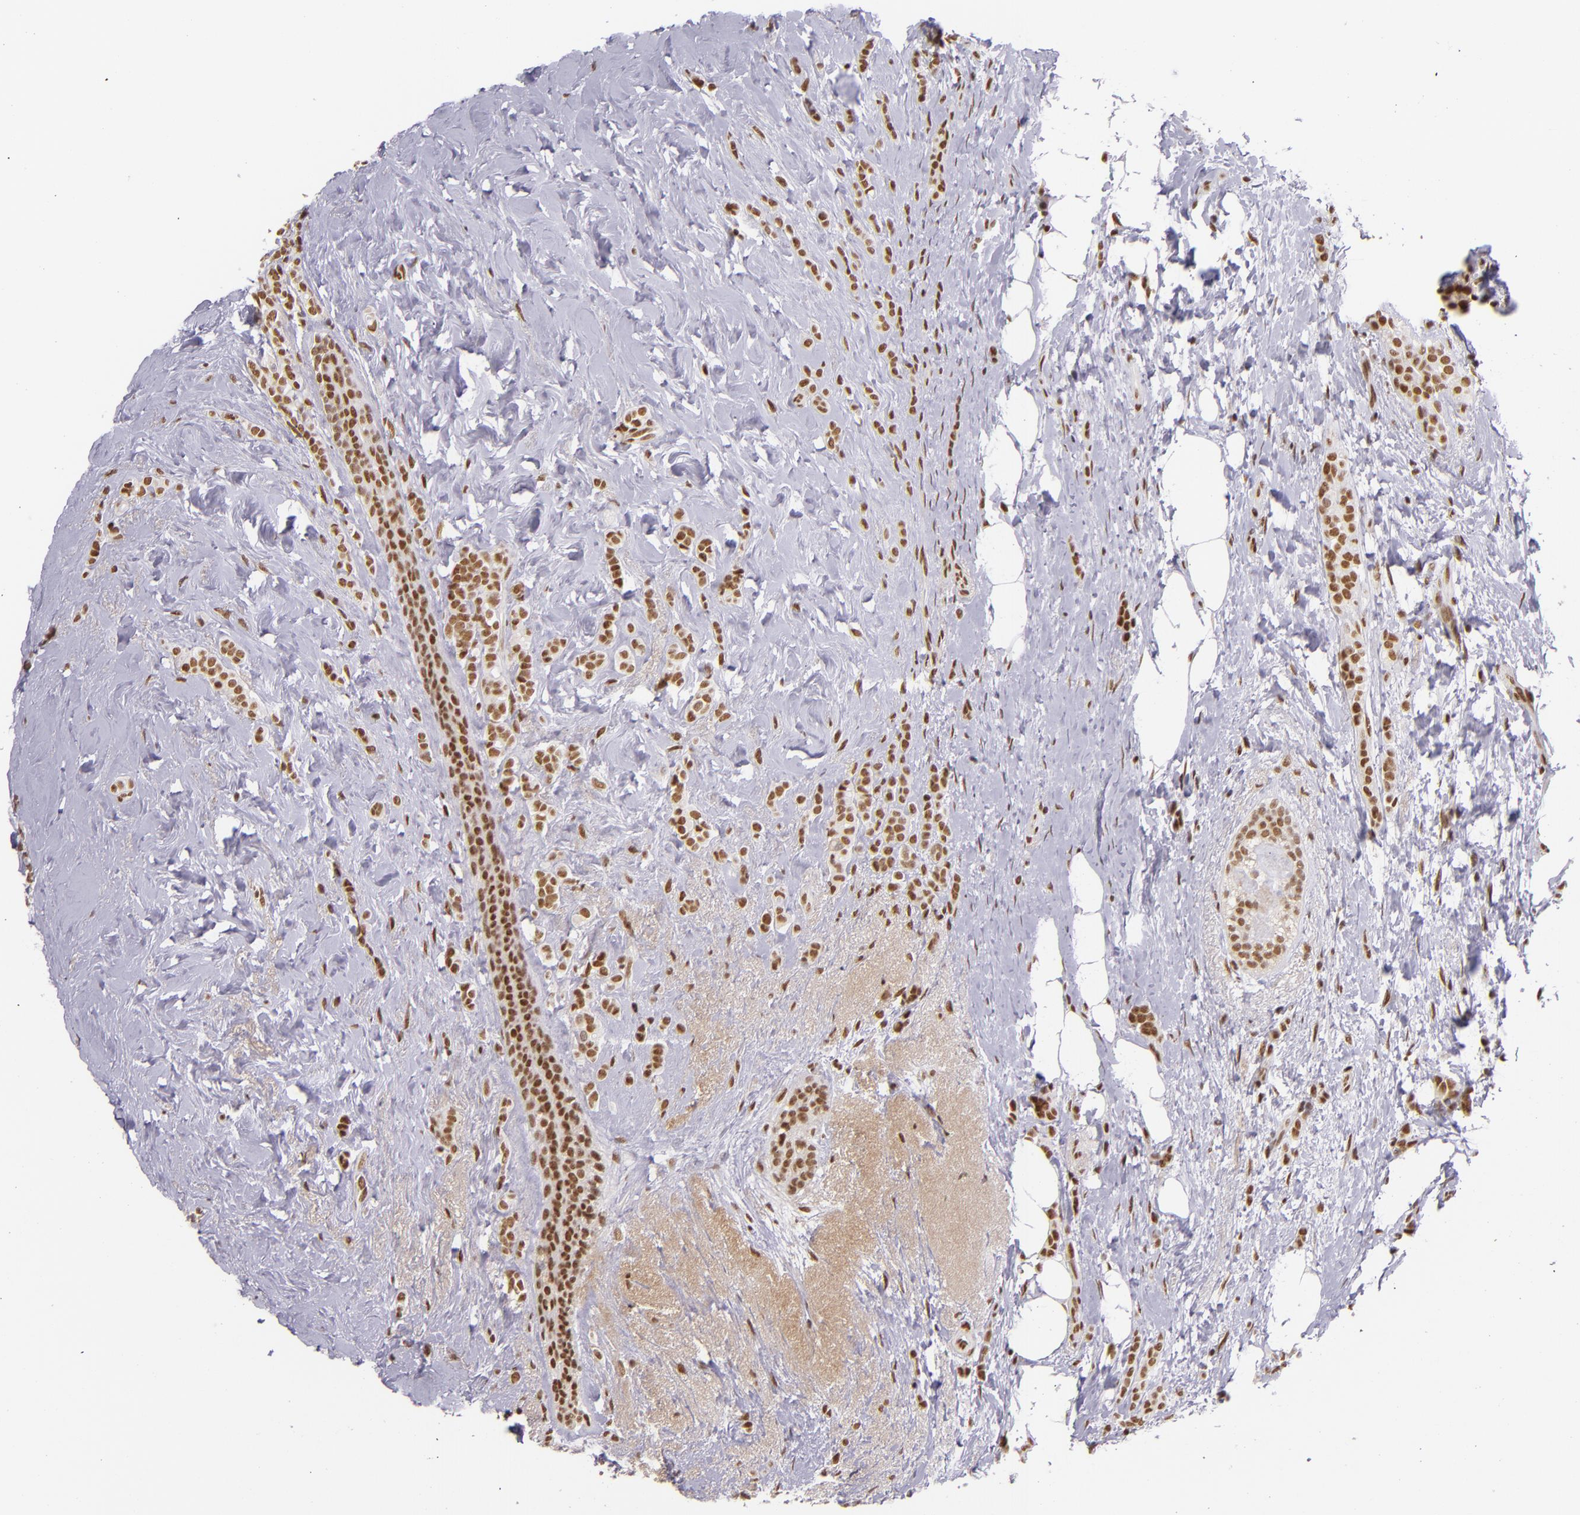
{"staining": {"intensity": "moderate", "quantity": ">75%", "location": "nuclear"}, "tissue": "breast cancer", "cell_type": "Tumor cells", "image_type": "cancer", "snomed": [{"axis": "morphology", "description": "Lobular carcinoma"}, {"axis": "topography", "description": "Breast"}], "caption": "Lobular carcinoma (breast) stained with a protein marker shows moderate staining in tumor cells.", "gene": "ZNF148", "patient": {"sex": "female", "age": 56}}